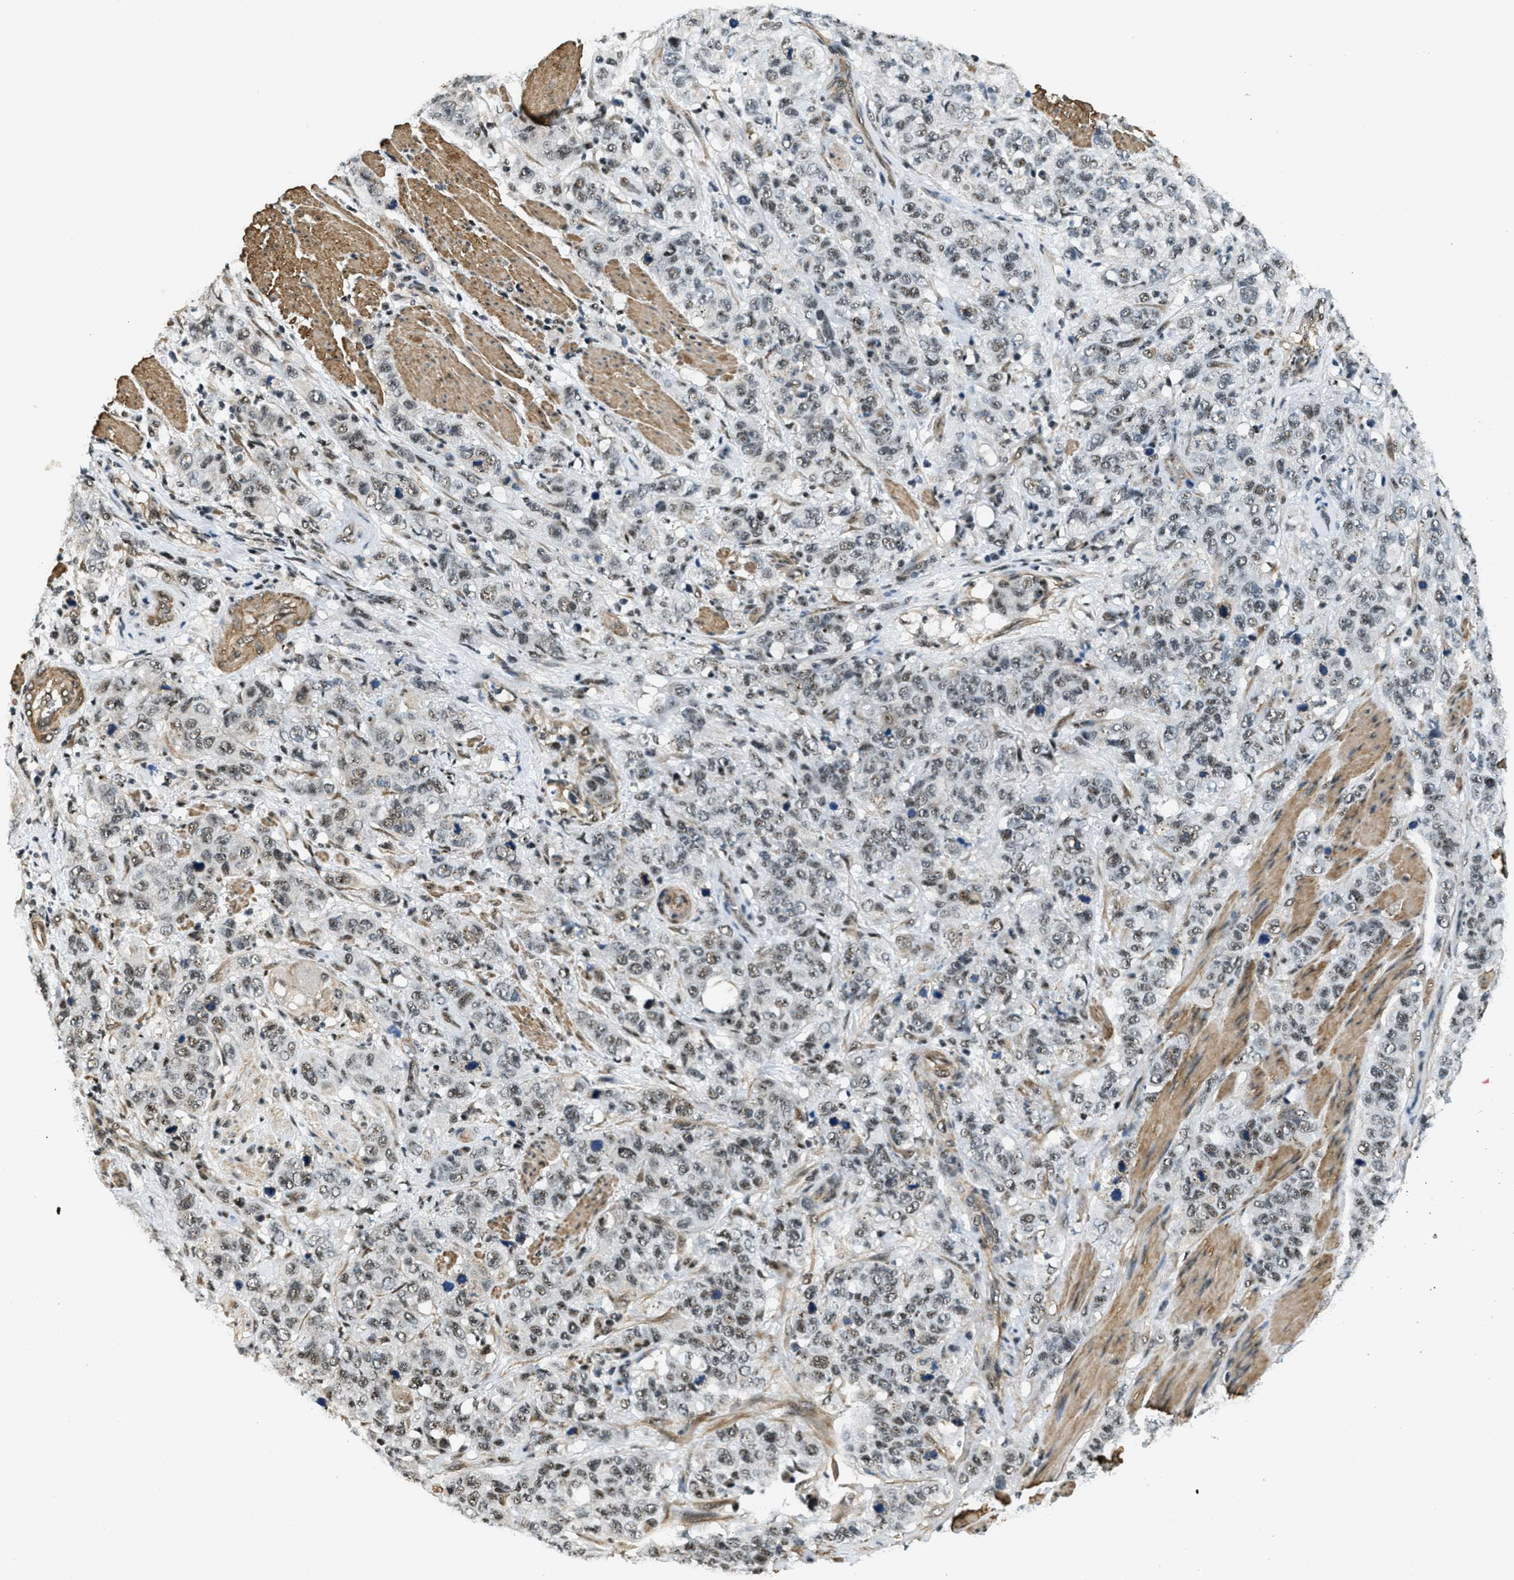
{"staining": {"intensity": "moderate", "quantity": ">75%", "location": "nuclear"}, "tissue": "stomach cancer", "cell_type": "Tumor cells", "image_type": "cancer", "snomed": [{"axis": "morphology", "description": "Adenocarcinoma, NOS"}, {"axis": "topography", "description": "Stomach"}], "caption": "A micrograph showing moderate nuclear expression in about >75% of tumor cells in adenocarcinoma (stomach), as visualized by brown immunohistochemical staining.", "gene": "CFAP36", "patient": {"sex": "male", "age": 48}}